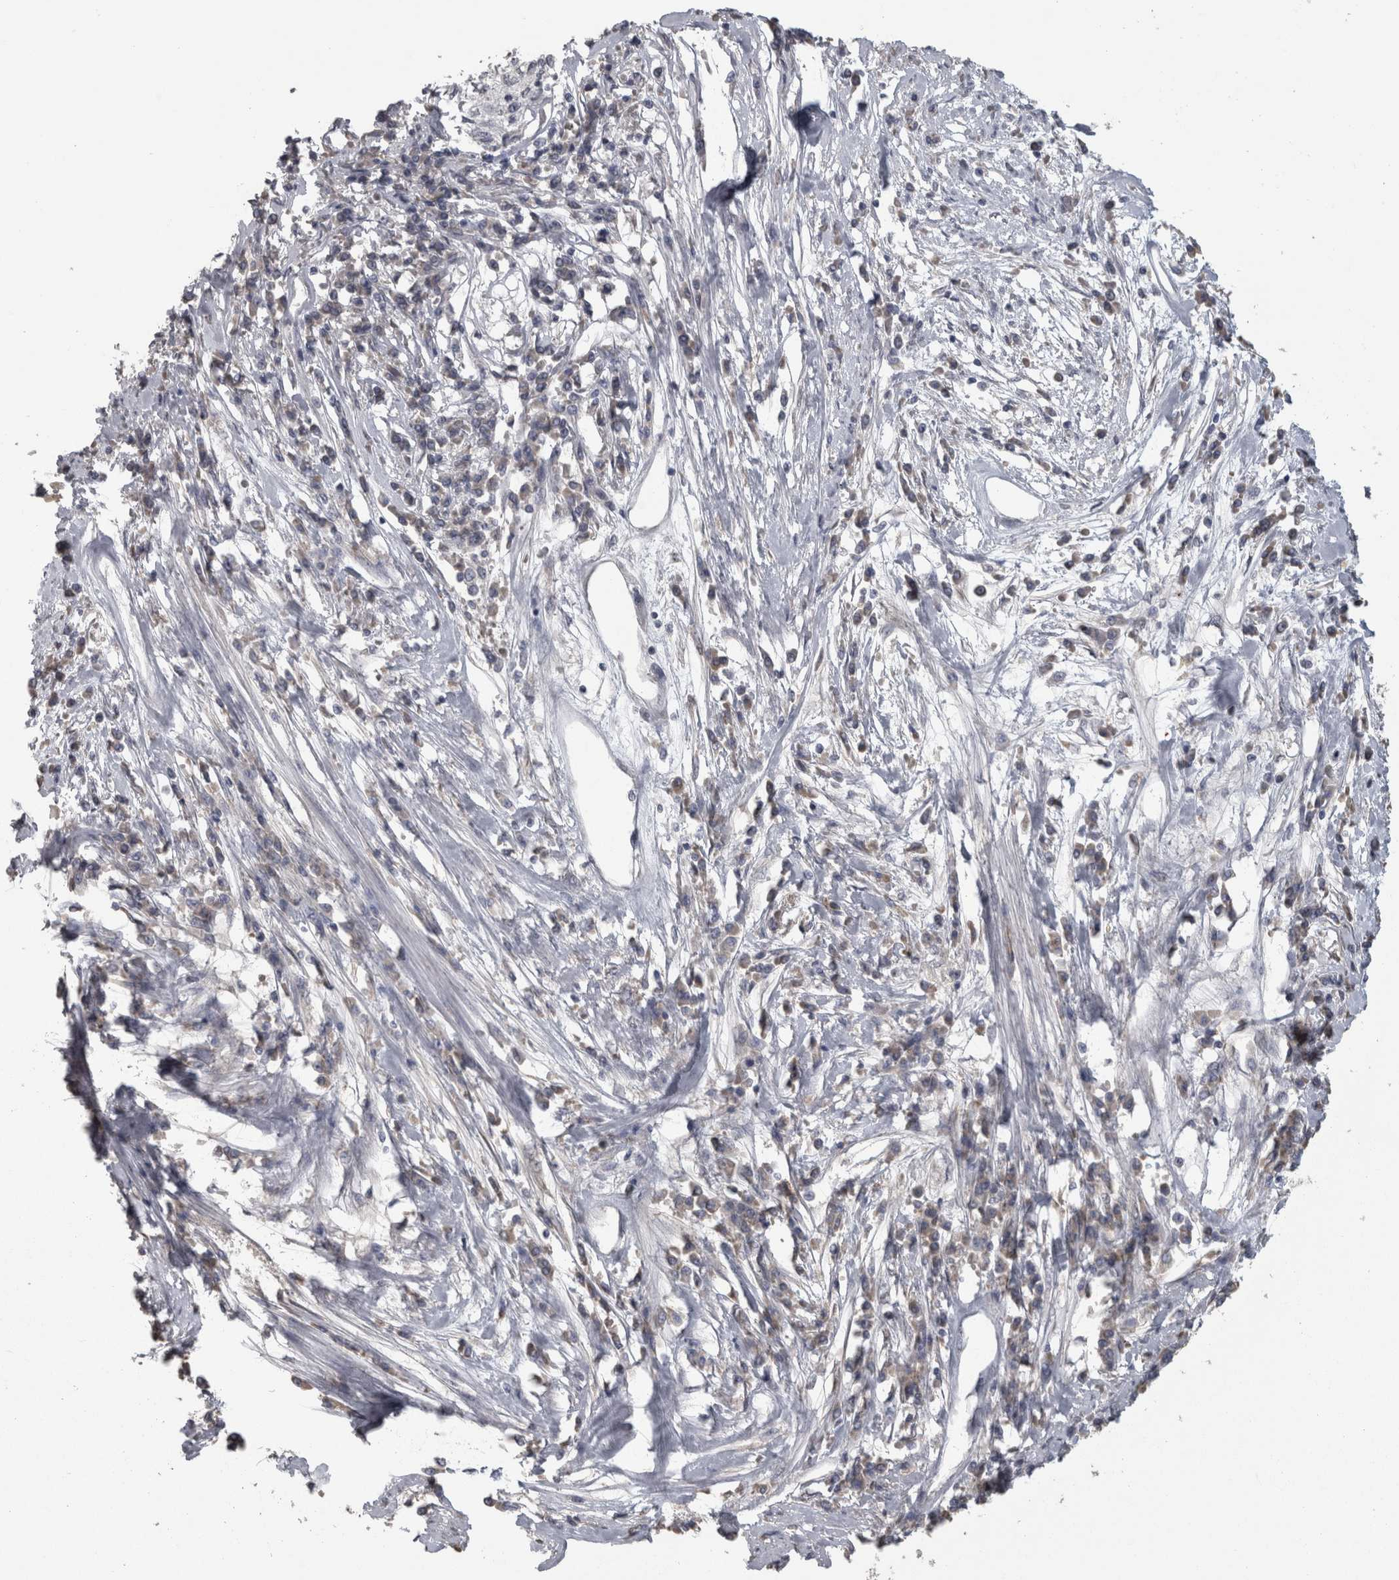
{"staining": {"intensity": "negative", "quantity": "none", "location": "none"}, "tissue": "cervical cancer", "cell_type": "Tumor cells", "image_type": "cancer", "snomed": [{"axis": "morphology", "description": "Squamous cell carcinoma, NOS"}, {"axis": "topography", "description": "Cervix"}], "caption": "IHC micrograph of human squamous cell carcinoma (cervical) stained for a protein (brown), which exhibits no expression in tumor cells.", "gene": "RAB29", "patient": {"sex": "female", "age": 57}}